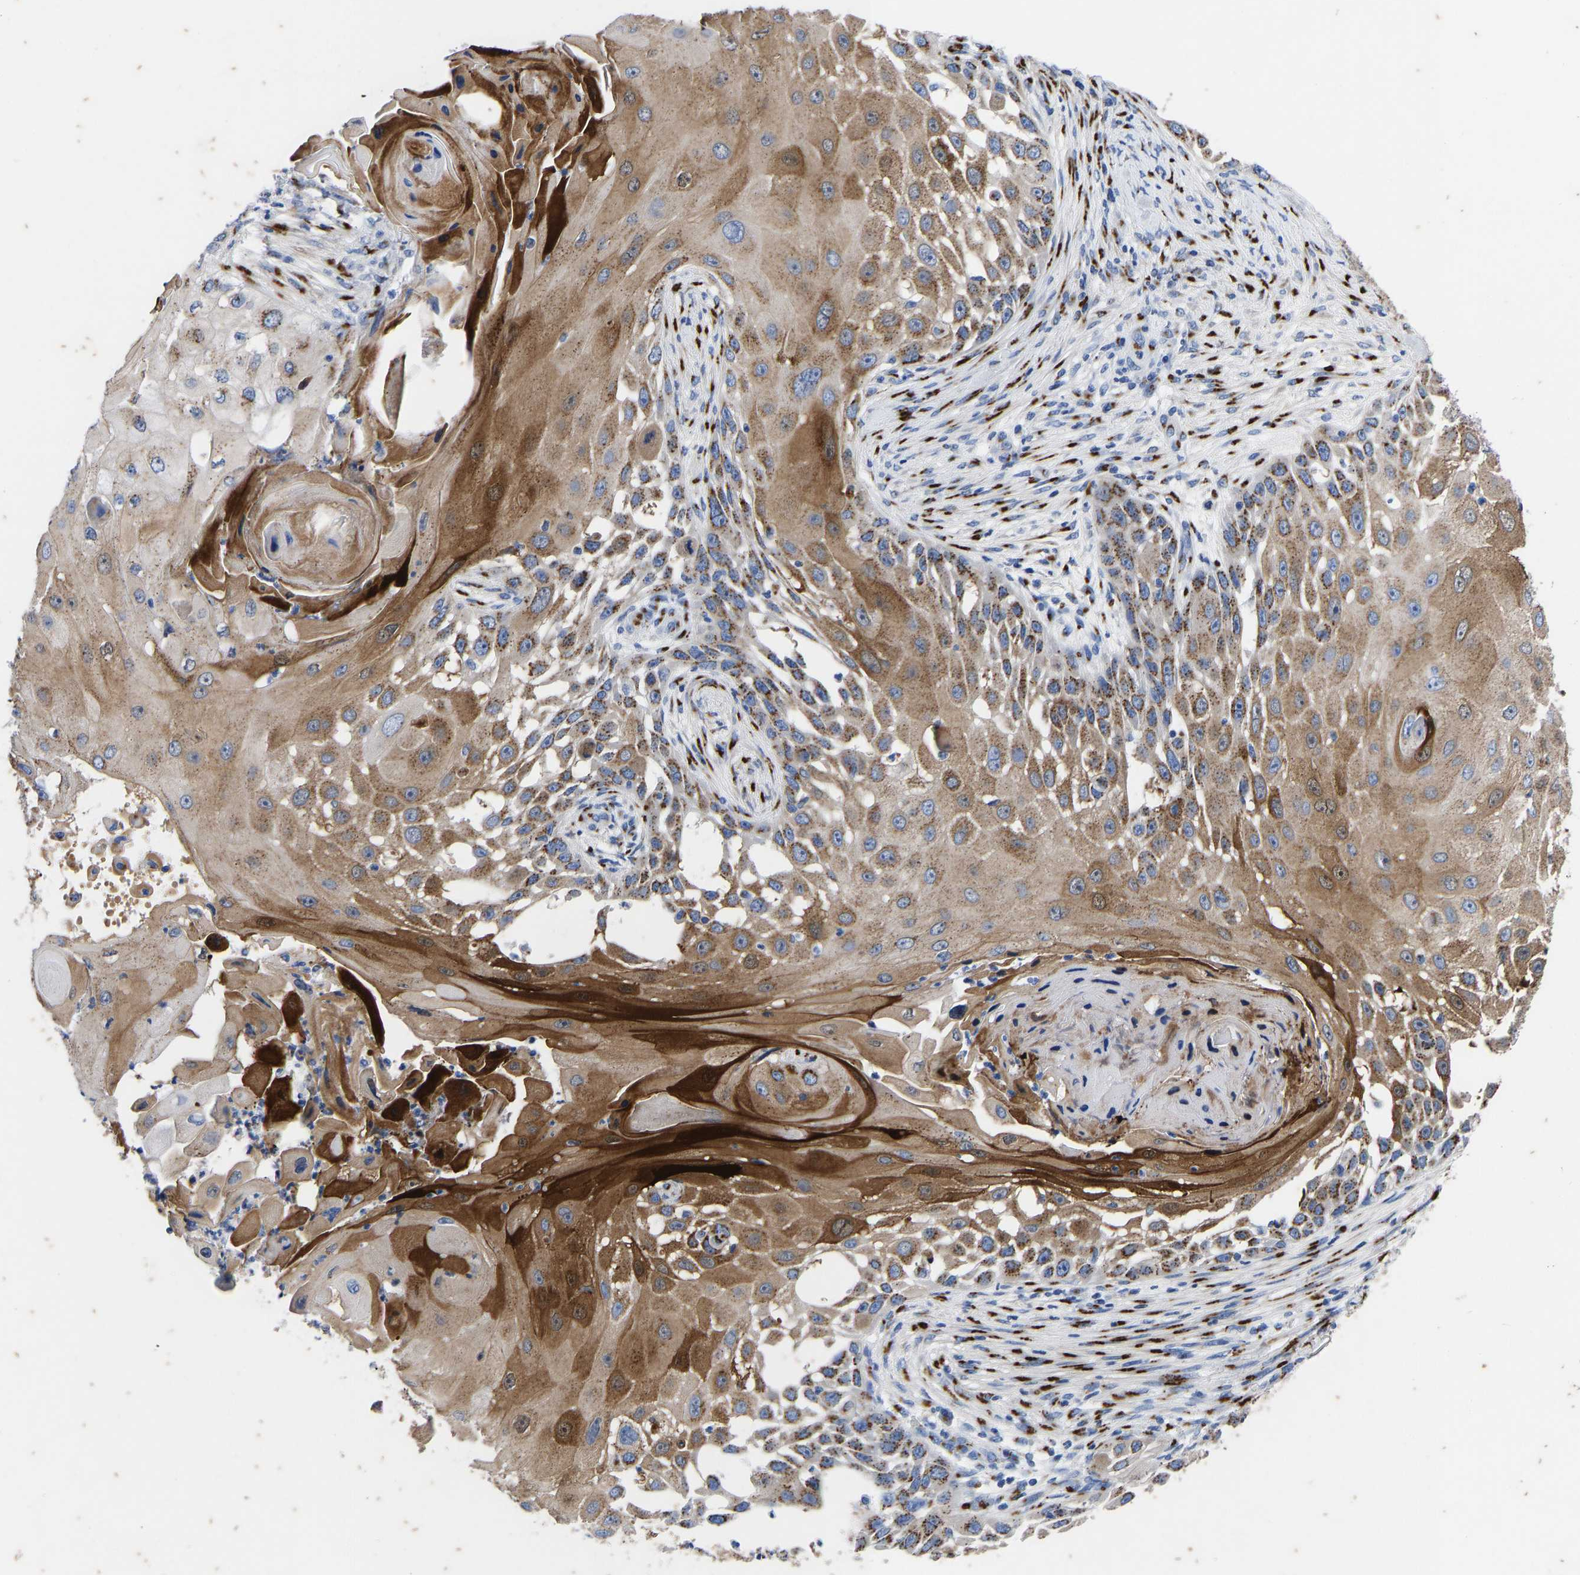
{"staining": {"intensity": "moderate", "quantity": ">75%", "location": "cytoplasmic/membranous"}, "tissue": "skin cancer", "cell_type": "Tumor cells", "image_type": "cancer", "snomed": [{"axis": "morphology", "description": "Squamous cell carcinoma, NOS"}, {"axis": "topography", "description": "Skin"}], "caption": "About >75% of tumor cells in human skin cancer (squamous cell carcinoma) display moderate cytoplasmic/membranous protein staining as visualized by brown immunohistochemical staining.", "gene": "TMEM87A", "patient": {"sex": "female", "age": 44}}